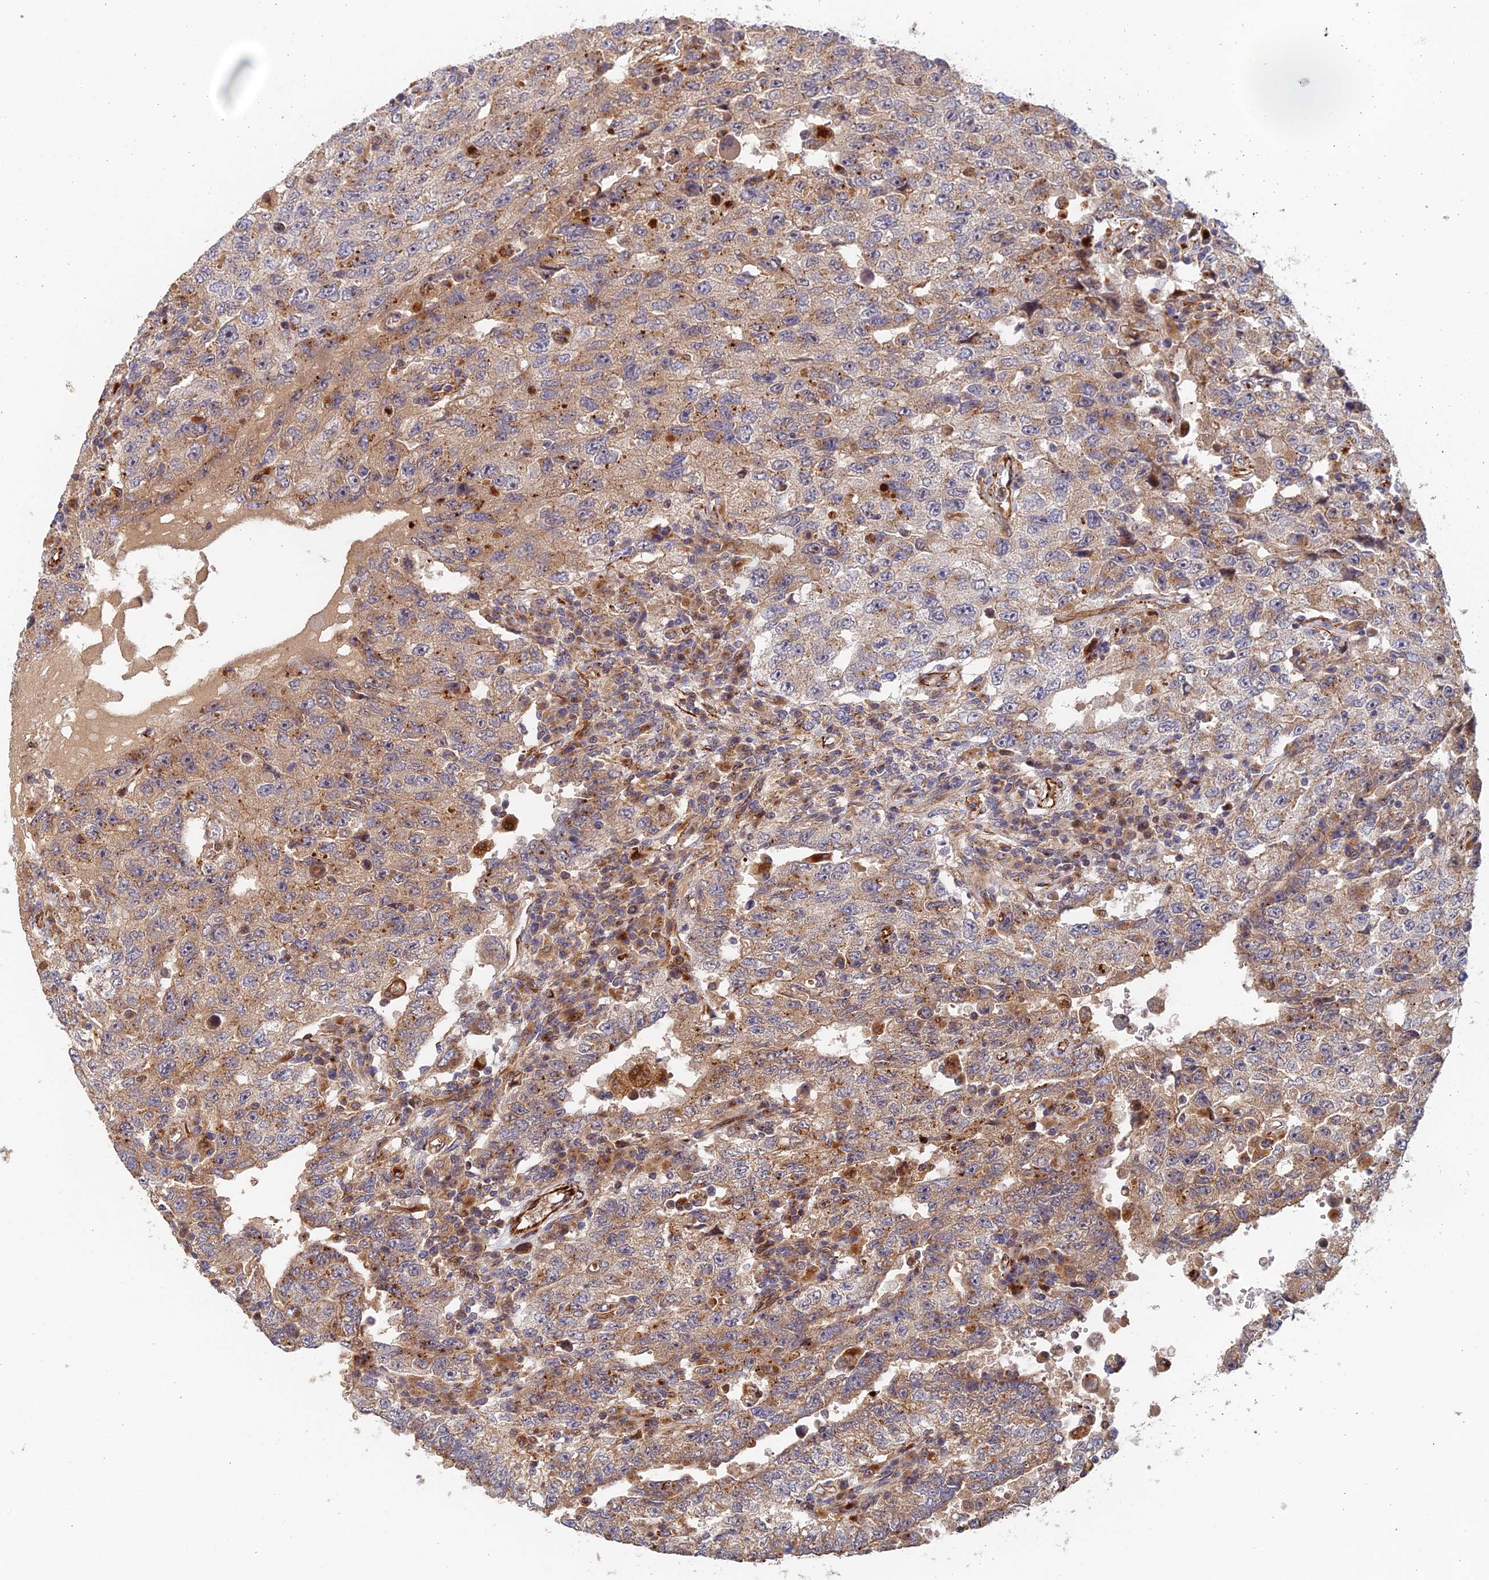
{"staining": {"intensity": "weak", "quantity": ">75%", "location": "cytoplasmic/membranous"}, "tissue": "testis cancer", "cell_type": "Tumor cells", "image_type": "cancer", "snomed": [{"axis": "morphology", "description": "Carcinoma, Embryonal, NOS"}, {"axis": "topography", "description": "Testis"}], "caption": "A brown stain shows weak cytoplasmic/membranous positivity of a protein in testis embryonal carcinoma tumor cells.", "gene": "PPP2R3C", "patient": {"sex": "male", "age": 26}}